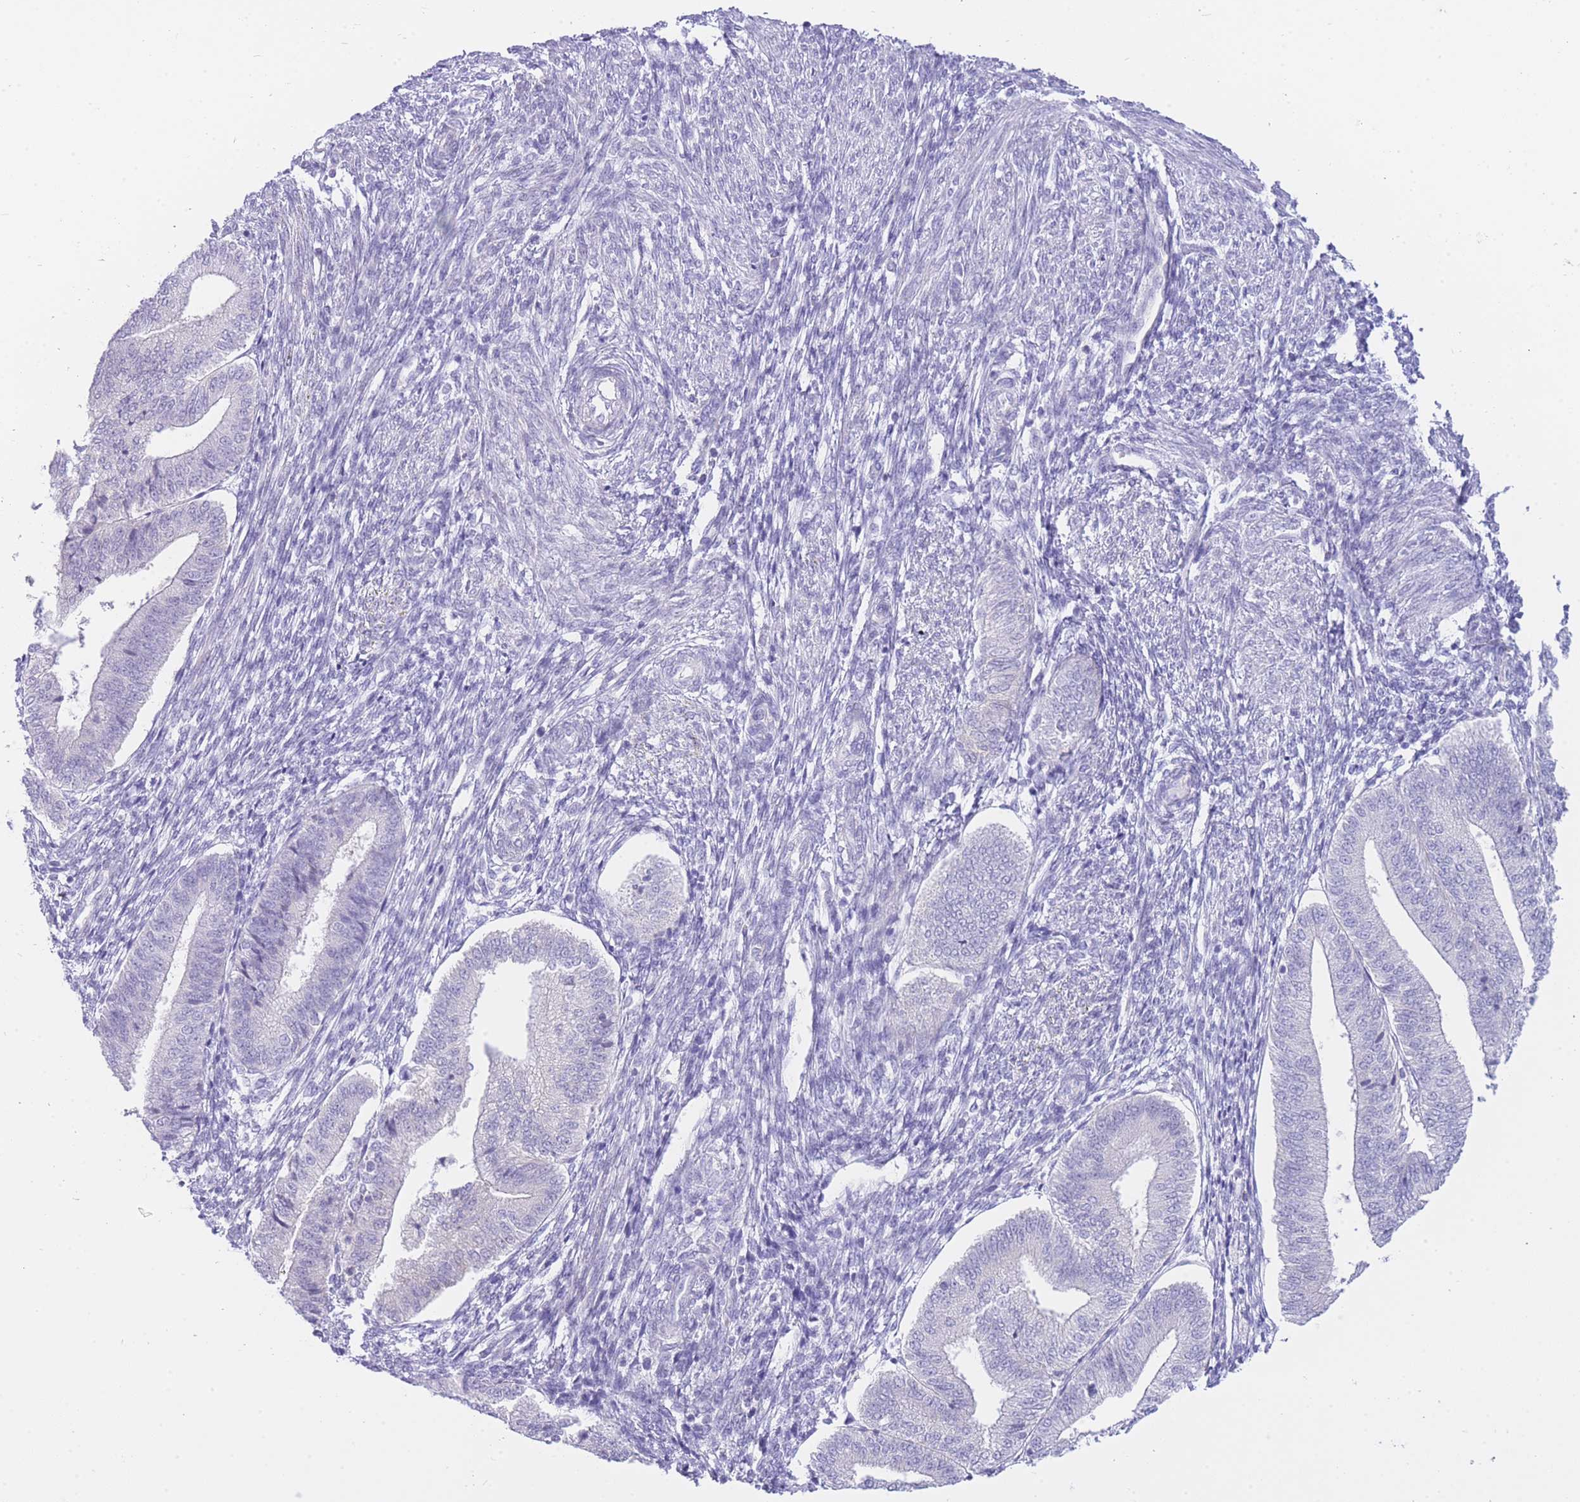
{"staining": {"intensity": "negative", "quantity": "none", "location": "none"}, "tissue": "endometrium", "cell_type": "Cells in endometrial stroma", "image_type": "normal", "snomed": [{"axis": "morphology", "description": "Normal tissue, NOS"}, {"axis": "topography", "description": "Endometrium"}], "caption": "There is no significant staining in cells in endometrial stroma of endometrium. (DAB immunohistochemistry (IHC) visualized using brightfield microscopy, high magnification).", "gene": "ZNF212", "patient": {"sex": "female", "age": 34}}